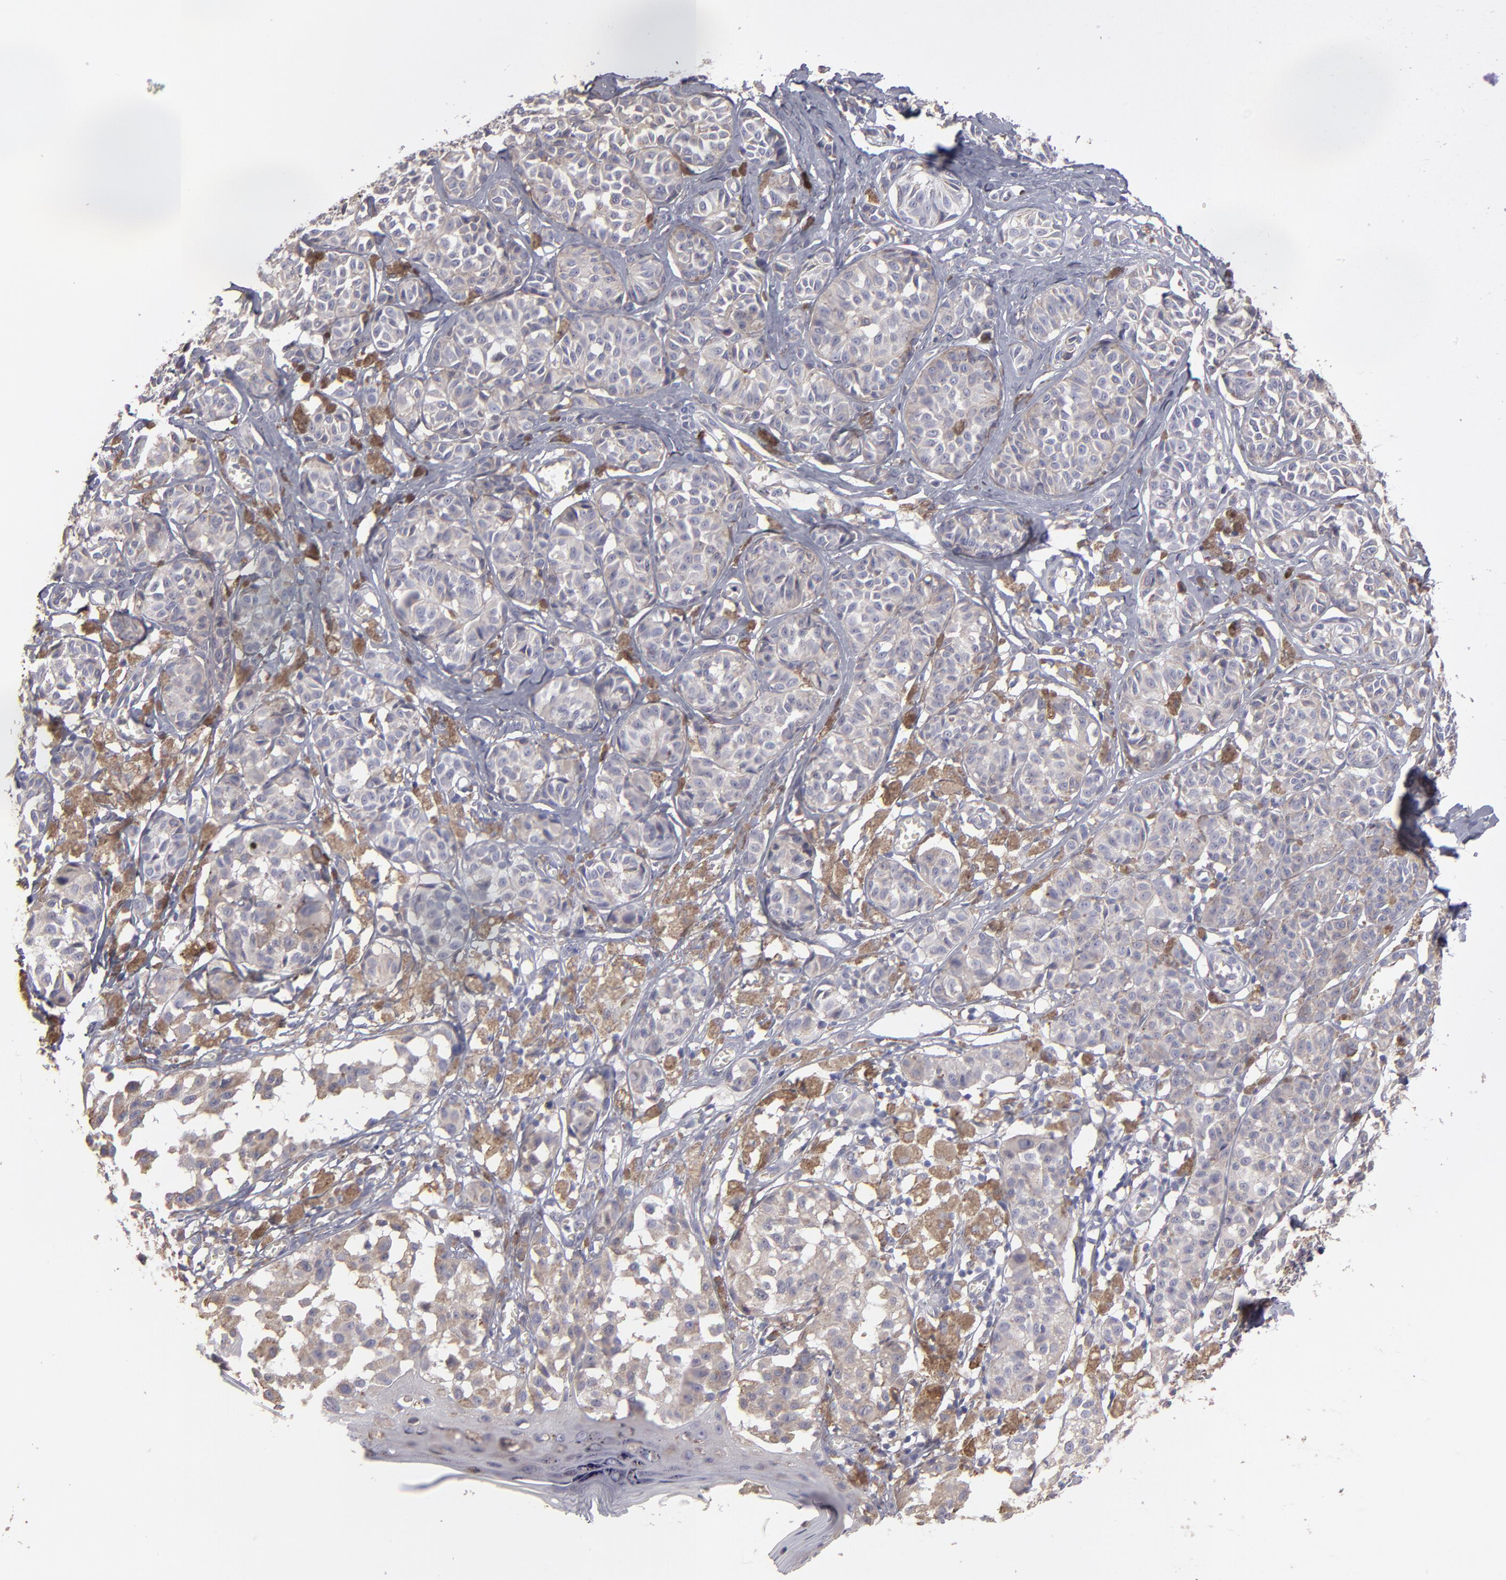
{"staining": {"intensity": "negative", "quantity": "none", "location": "none"}, "tissue": "melanoma", "cell_type": "Tumor cells", "image_type": "cancer", "snomed": [{"axis": "morphology", "description": "Malignant melanoma, NOS"}, {"axis": "topography", "description": "Skin"}], "caption": "This image is of melanoma stained with immunohistochemistry (IHC) to label a protein in brown with the nuclei are counter-stained blue. There is no staining in tumor cells.", "gene": "CALR", "patient": {"sex": "male", "age": 76}}